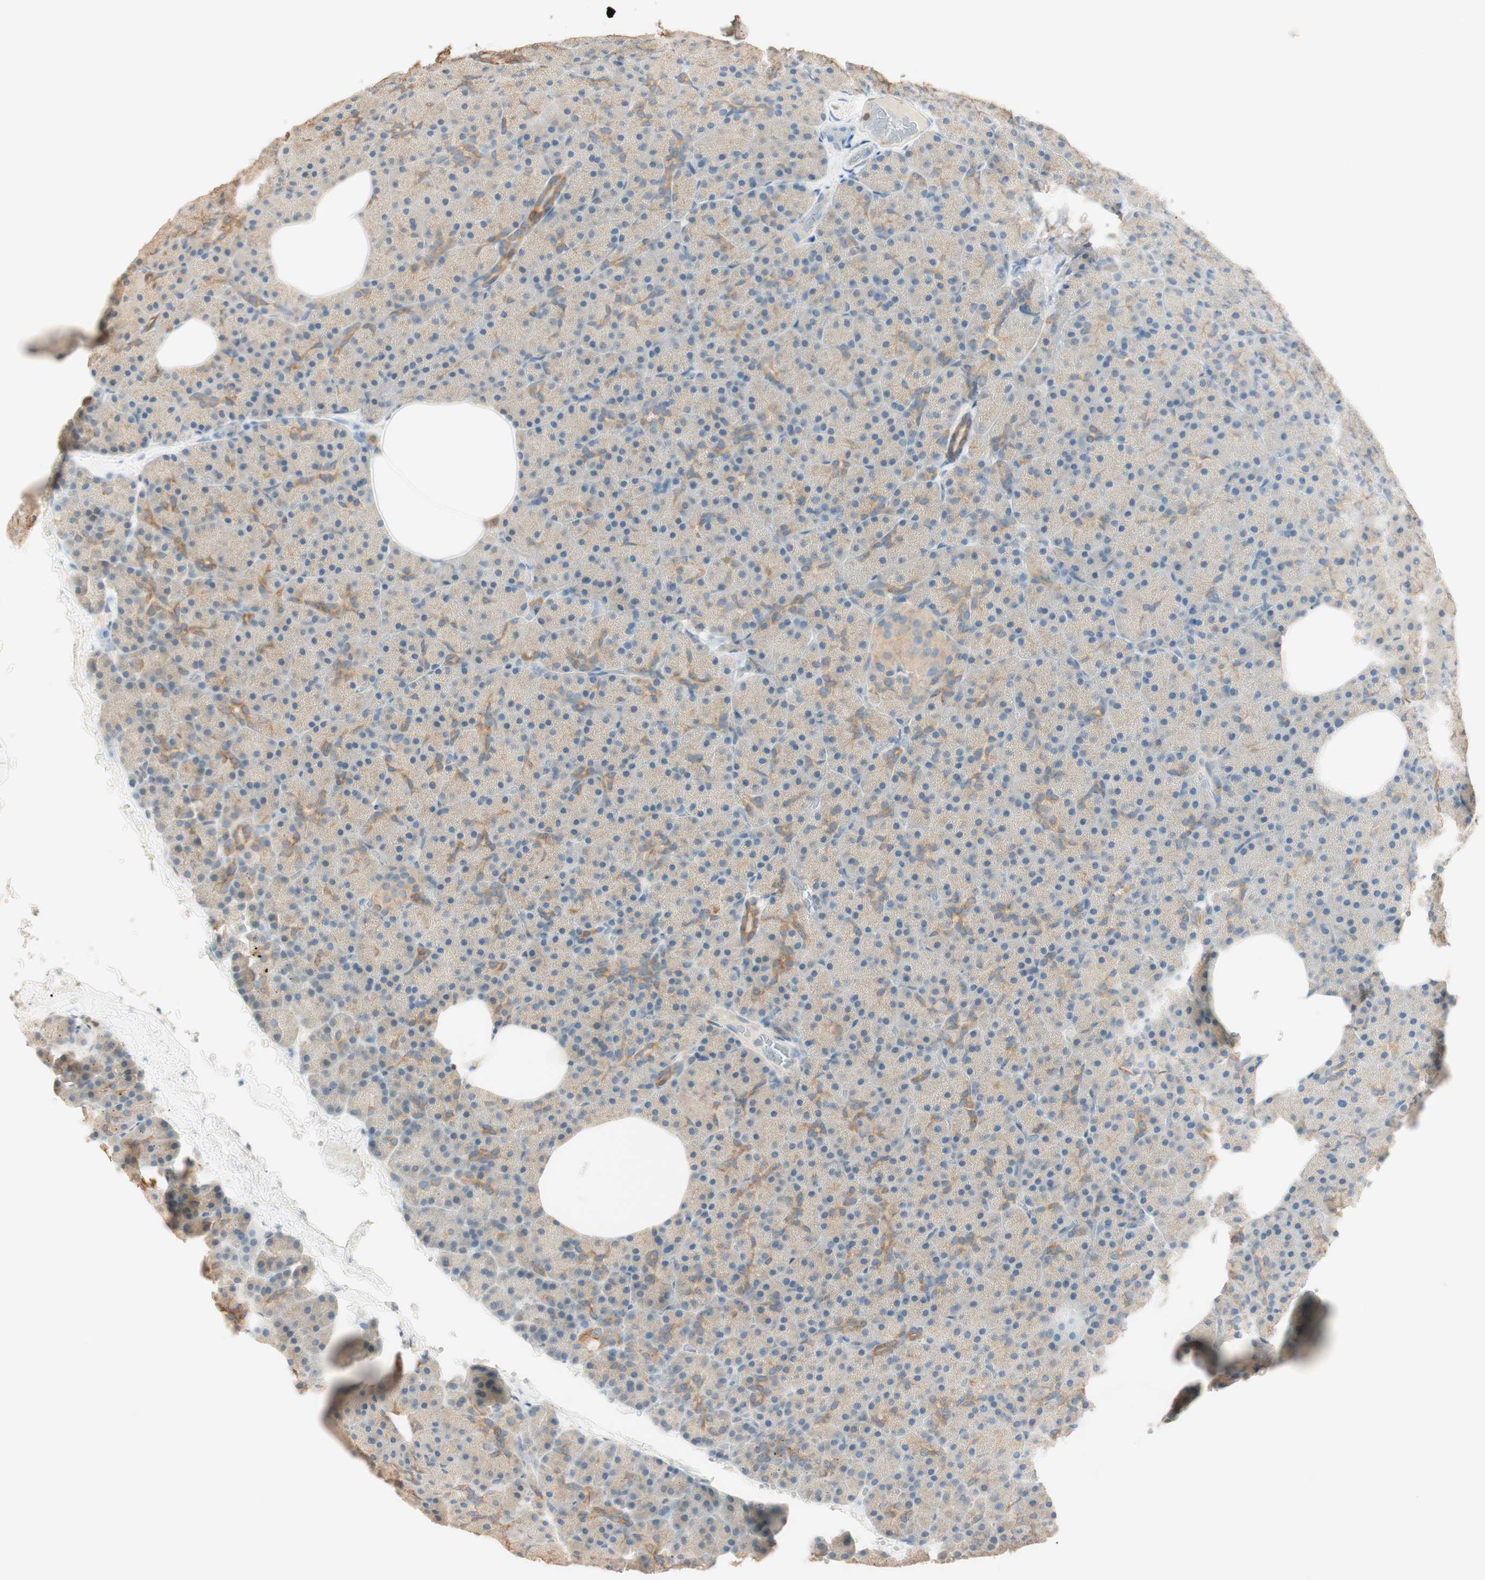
{"staining": {"intensity": "weak", "quantity": ">75%", "location": "cytoplasmic/membranous"}, "tissue": "pancreas", "cell_type": "Exocrine glandular cells", "image_type": "normal", "snomed": [{"axis": "morphology", "description": "Normal tissue, NOS"}, {"axis": "topography", "description": "Pancreas"}], "caption": "This image exhibits IHC staining of unremarkable pancreas, with low weak cytoplasmic/membranous expression in approximately >75% of exocrine glandular cells.", "gene": "CLCN2", "patient": {"sex": "female", "age": 35}}